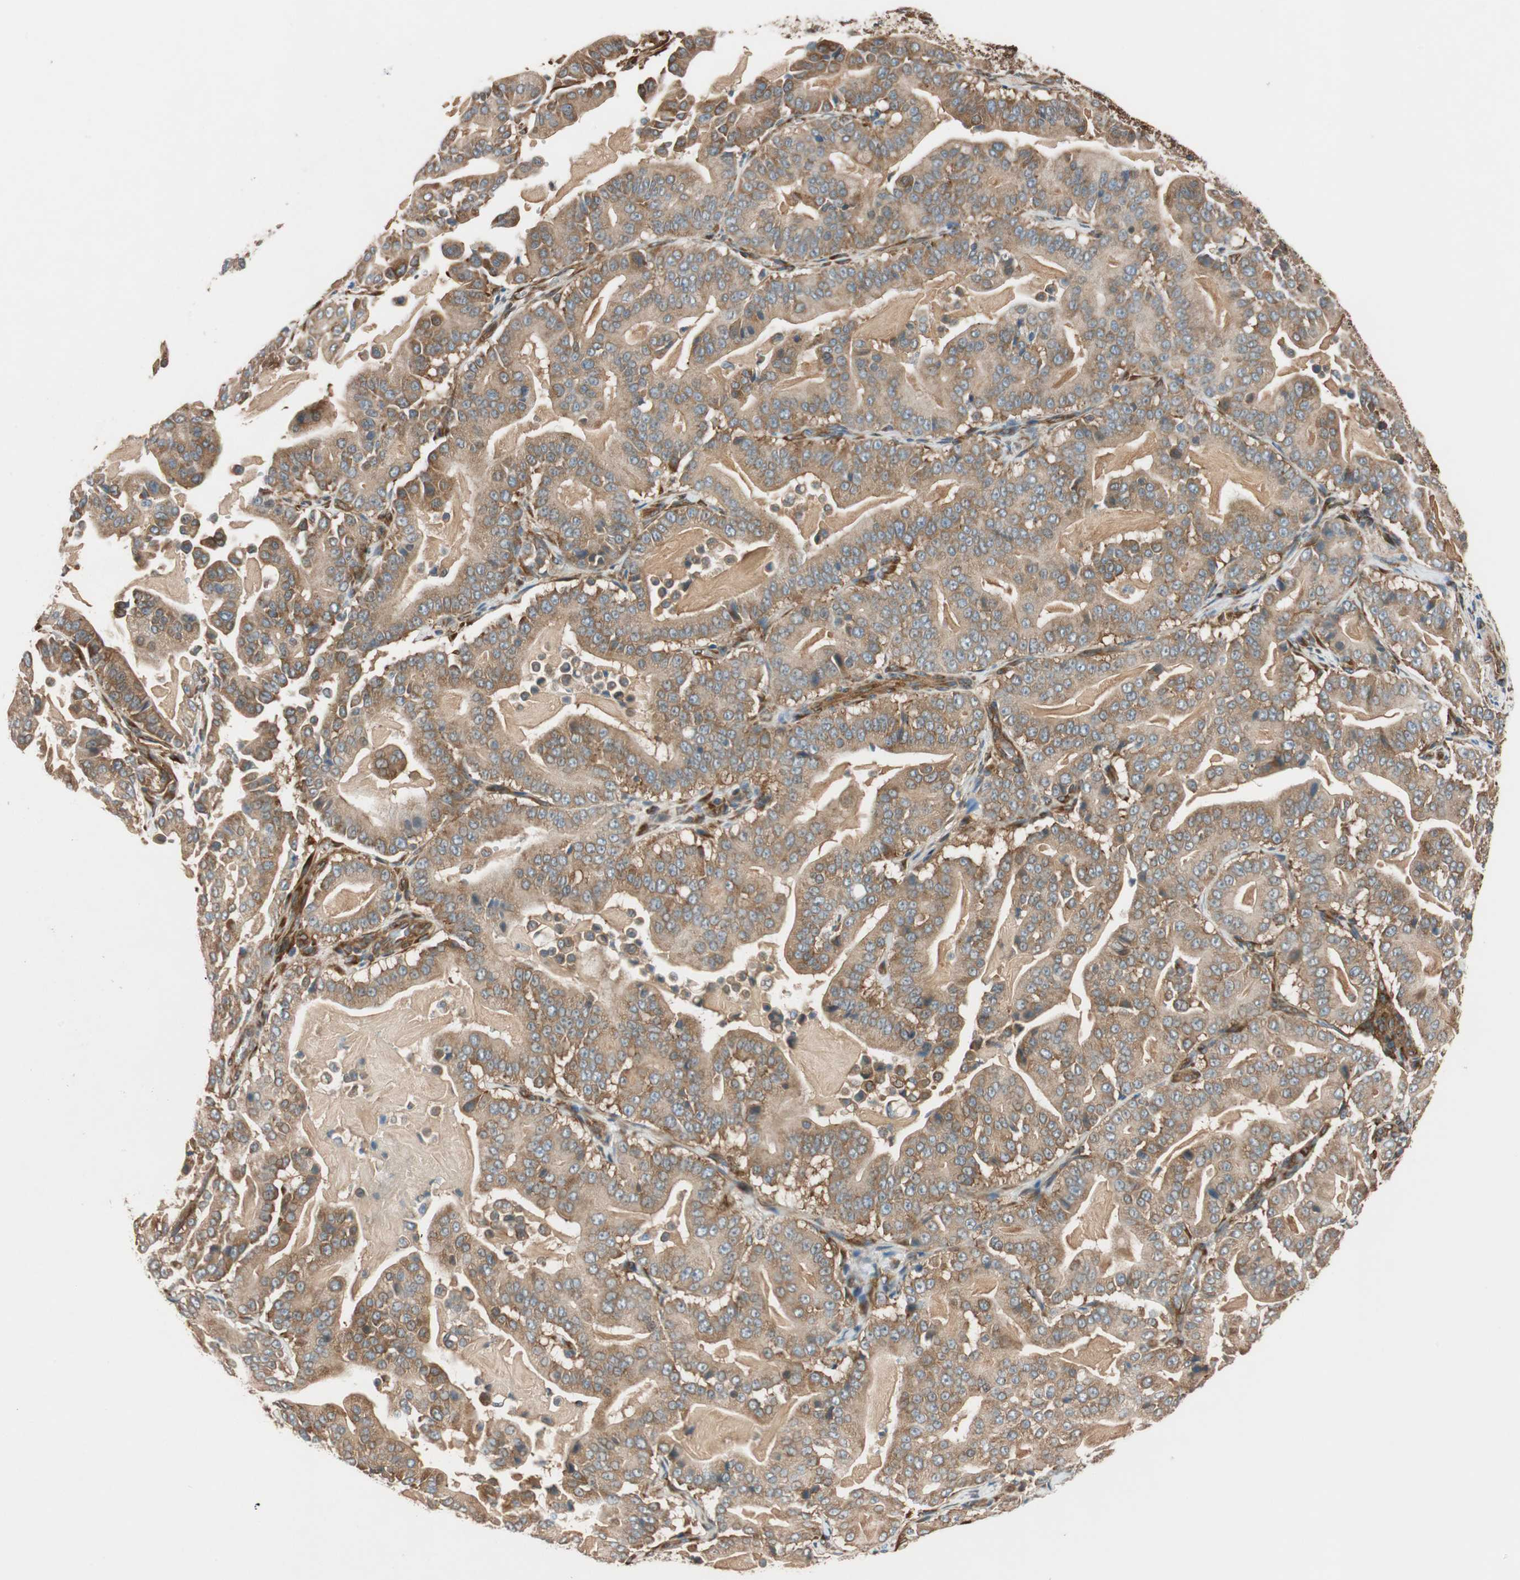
{"staining": {"intensity": "moderate", "quantity": ">75%", "location": "cytoplasmic/membranous"}, "tissue": "pancreatic cancer", "cell_type": "Tumor cells", "image_type": "cancer", "snomed": [{"axis": "morphology", "description": "Adenocarcinoma, NOS"}, {"axis": "topography", "description": "Pancreas"}], "caption": "Immunohistochemical staining of adenocarcinoma (pancreatic) shows medium levels of moderate cytoplasmic/membranous staining in approximately >75% of tumor cells.", "gene": "WASL", "patient": {"sex": "male", "age": 63}}